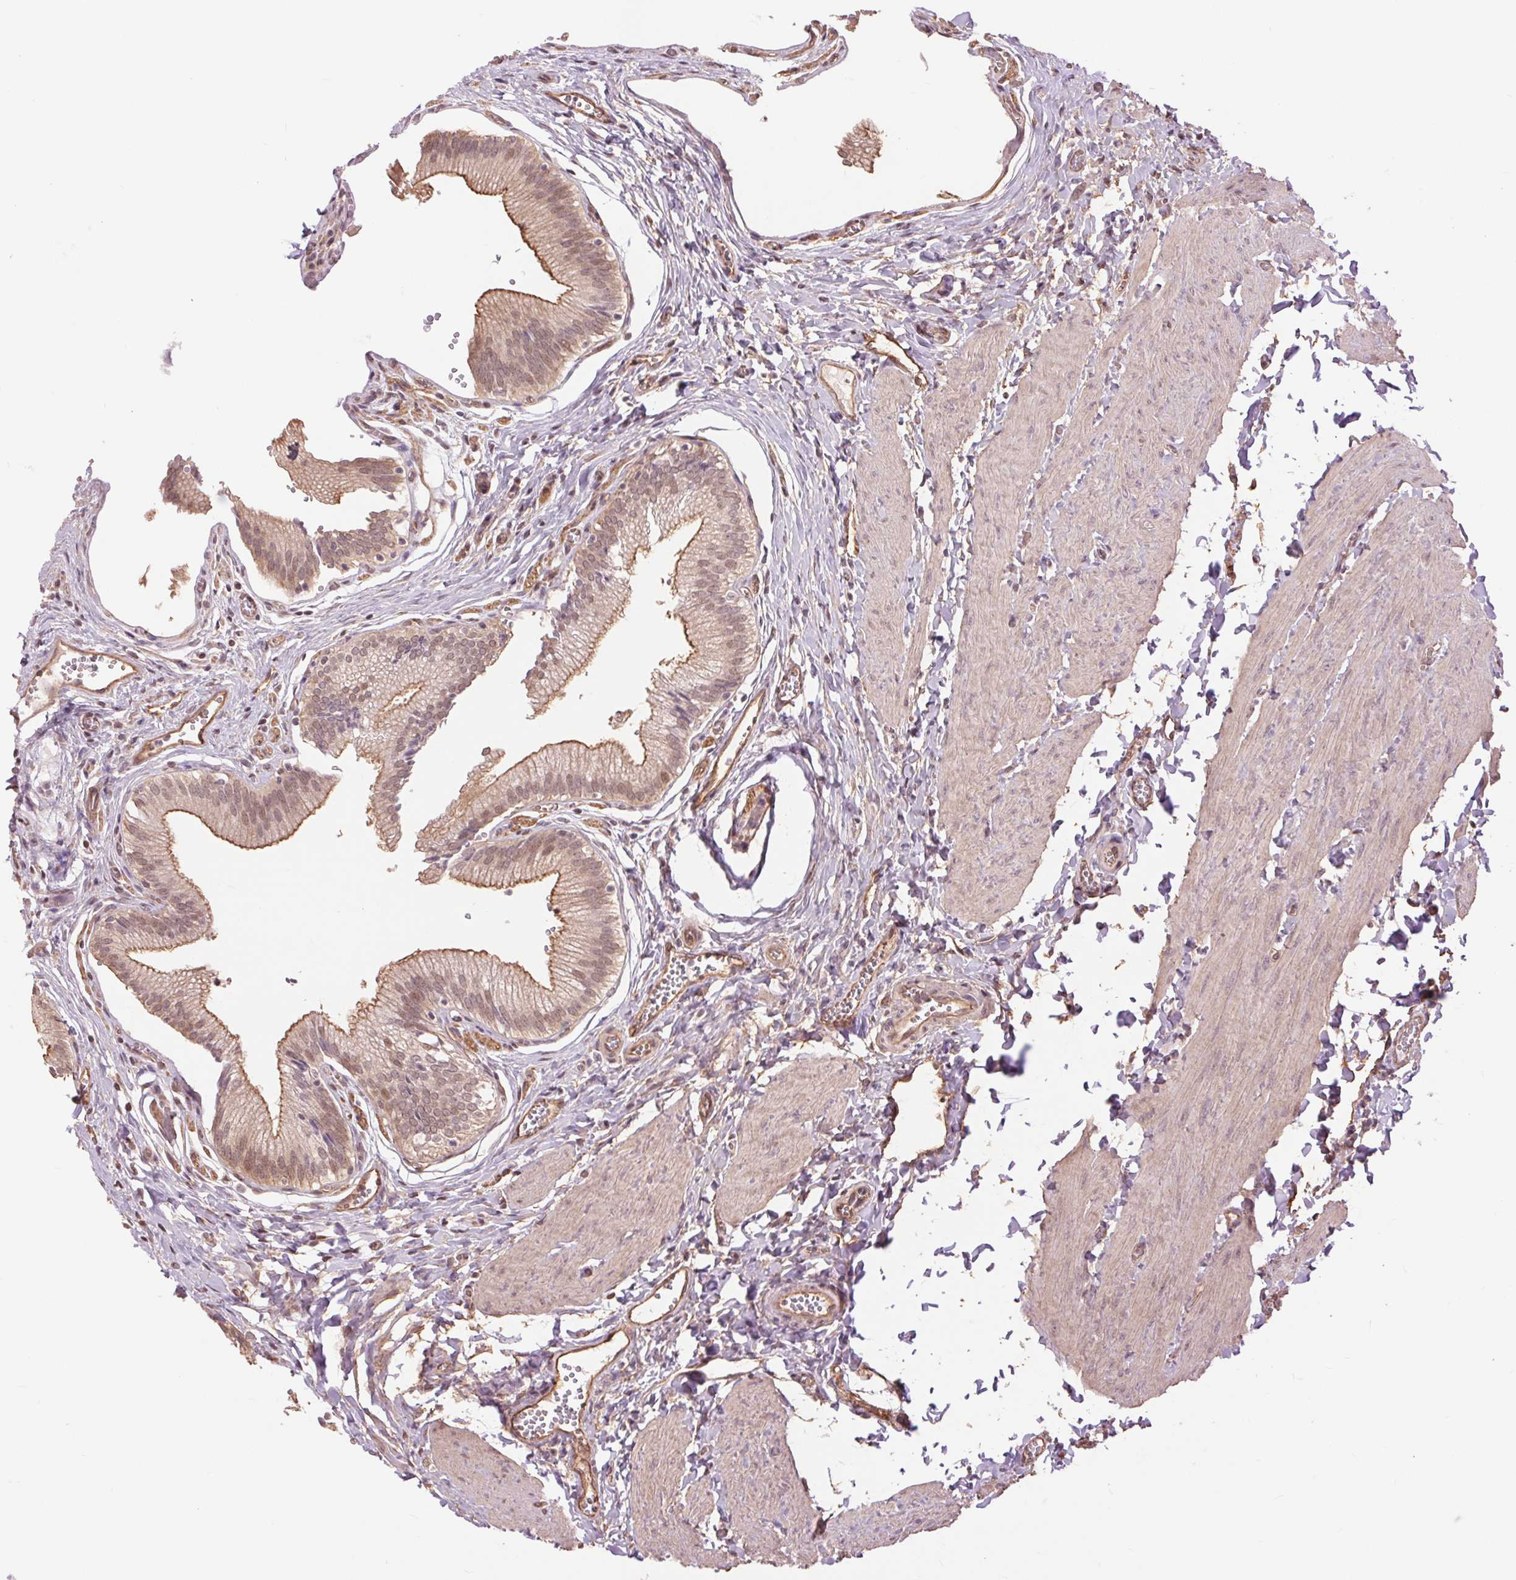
{"staining": {"intensity": "moderate", "quantity": "25%-75%", "location": "cytoplasmic/membranous,nuclear"}, "tissue": "gallbladder", "cell_type": "Glandular cells", "image_type": "normal", "snomed": [{"axis": "morphology", "description": "Normal tissue, NOS"}, {"axis": "topography", "description": "Gallbladder"}, {"axis": "topography", "description": "Peripheral nerve tissue"}], "caption": "Gallbladder stained with DAB IHC reveals medium levels of moderate cytoplasmic/membranous,nuclear positivity in approximately 25%-75% of glandular cells.", "gene": "PALM", "patient": {"sex": "male", "age": 17}}